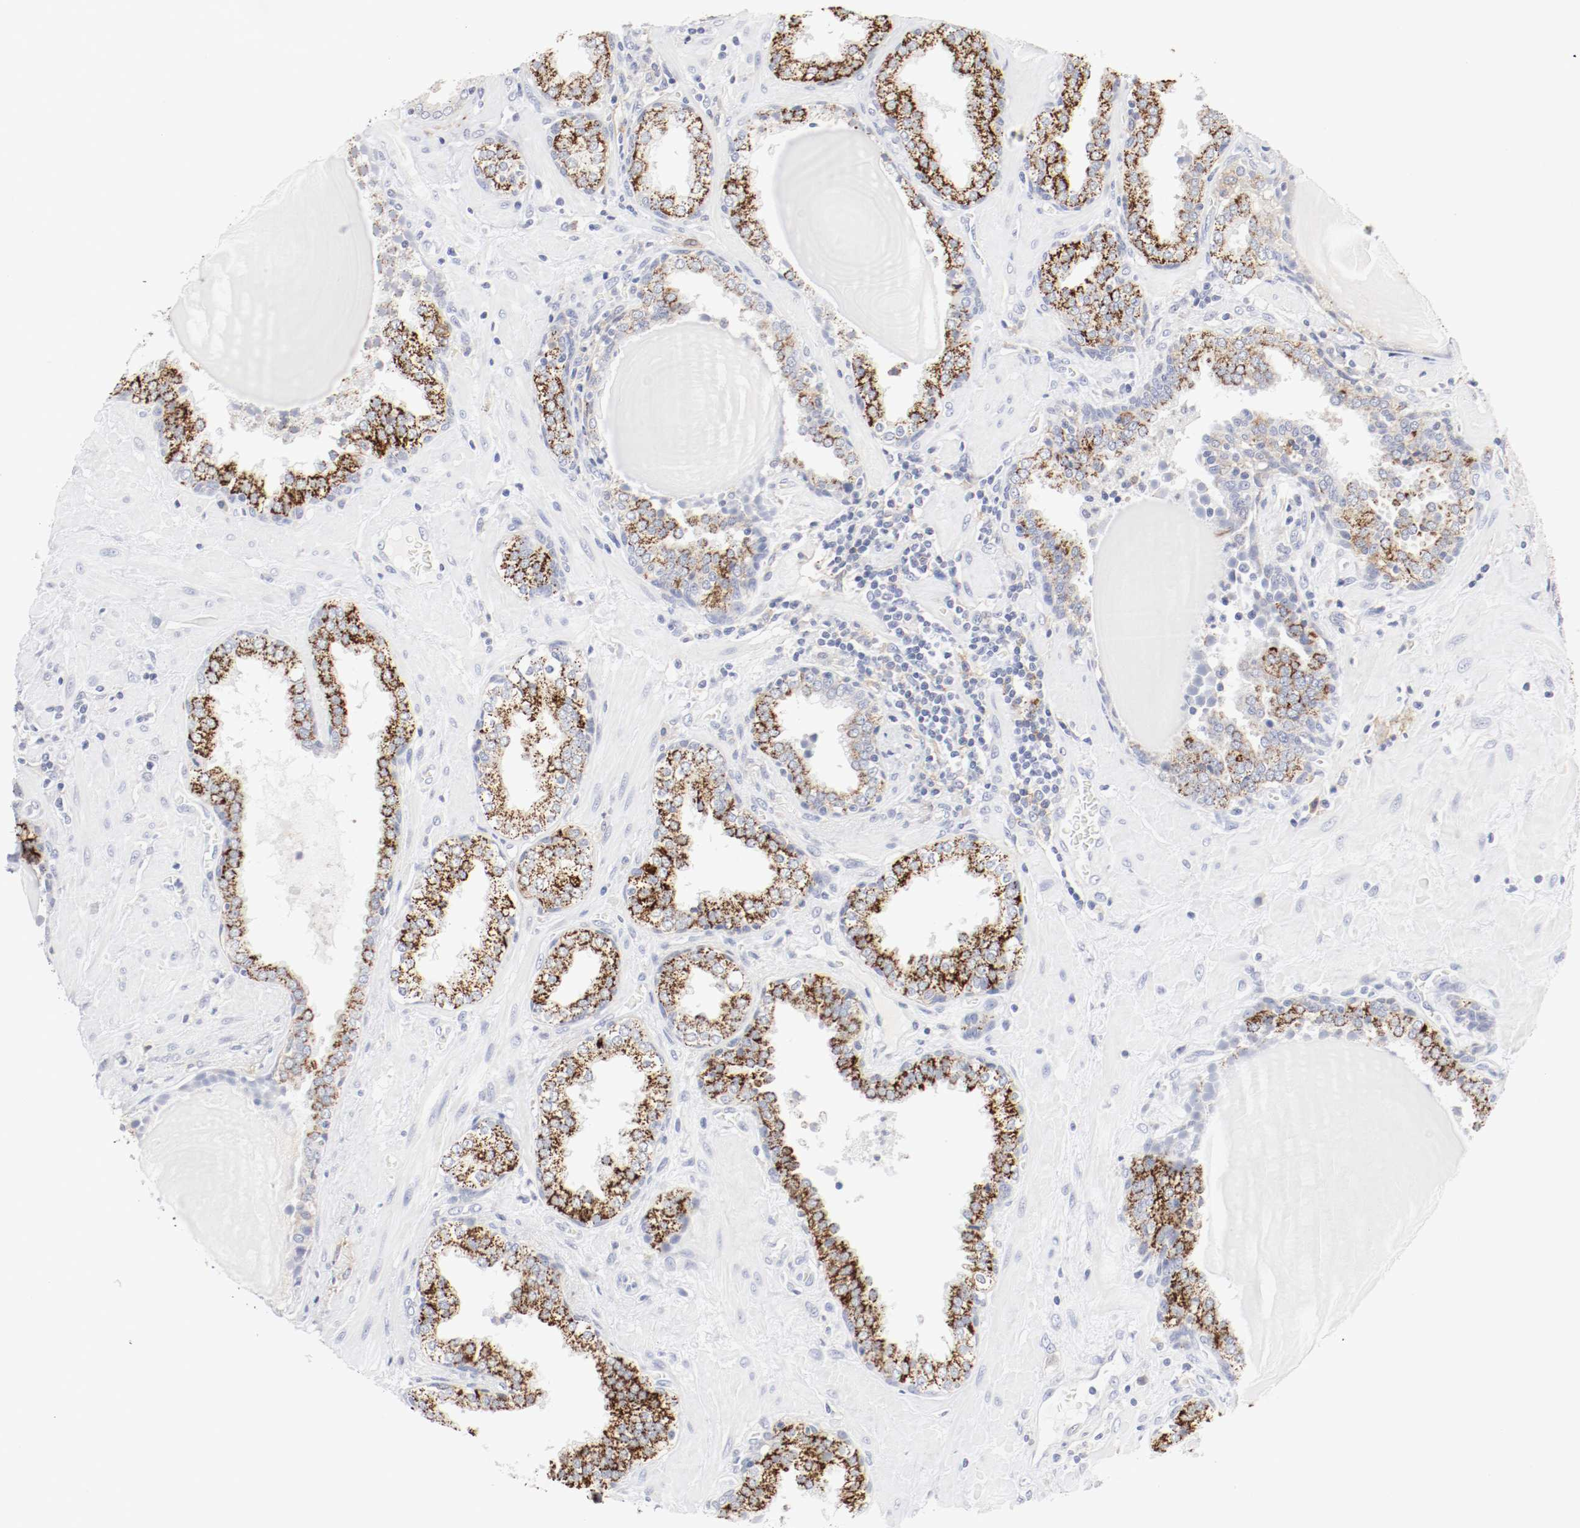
{"staining": {"intensity": "moderate", "quantity": ">75%", "location": "cytoplasmic/membranous"}, "tissue": "prostate", "cell_type": "Glandular cells", "image_type": "normal", "snomed": [{"axis": "morphology", "description": "Normal tissue, NOS"}, {"axis": "topography", "description": "Prostate"}], "caption": "A high-resolution image shows IHC staining of unremarkable prostate, which exhibits moderate cytoplasmic/membranous staining in about >75% of glandular cells.", "gene": "ITGAX", "patient": {"sex": "male", "age": 51}}